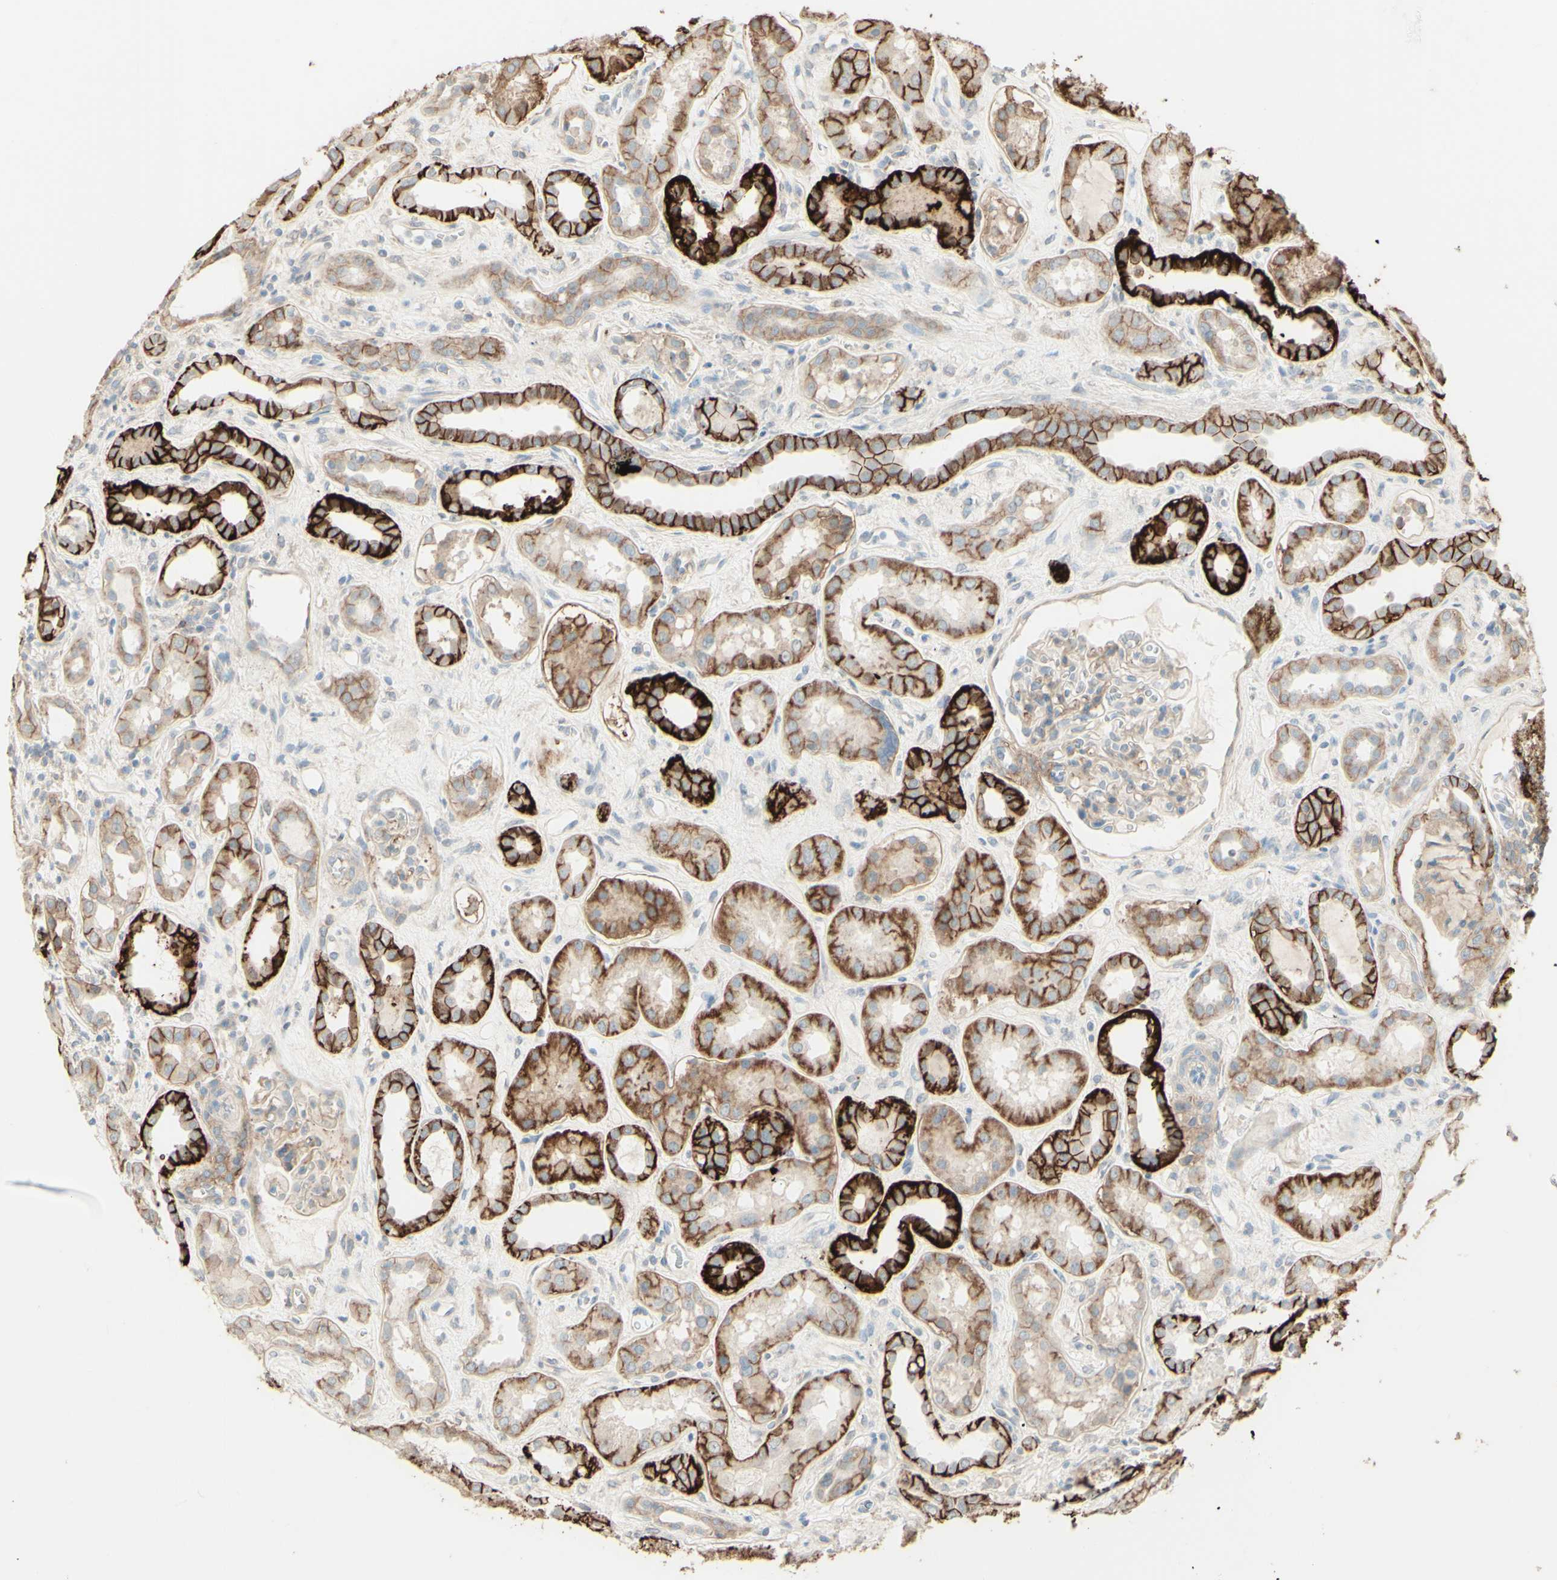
{"staining": {"intensity": "weak", "quantity": "25%-75%", "location": "cytoplasmic/membranous"}, "tissue": "kidney", "cell_type": "Cells in glomeruli", "image_type": "normal", "snomed": [{"axis": "morphology", "description": "Normal tissue, NOS"}, {"axis": "topography", "description": "Kidney"}], "caption": "Benign kidney displays weak cytoplasmic/membranous expression in approximately 25%-75% of cells in glomeruli, visualized by immunohistochemistry. The protein of interest is stained brown, and the nuclei are stained in blue (DAB IHC with brightfield microscopy, high magnification).", "gene": "RNF149", "patient": {"sex": "male", "age": 59}}